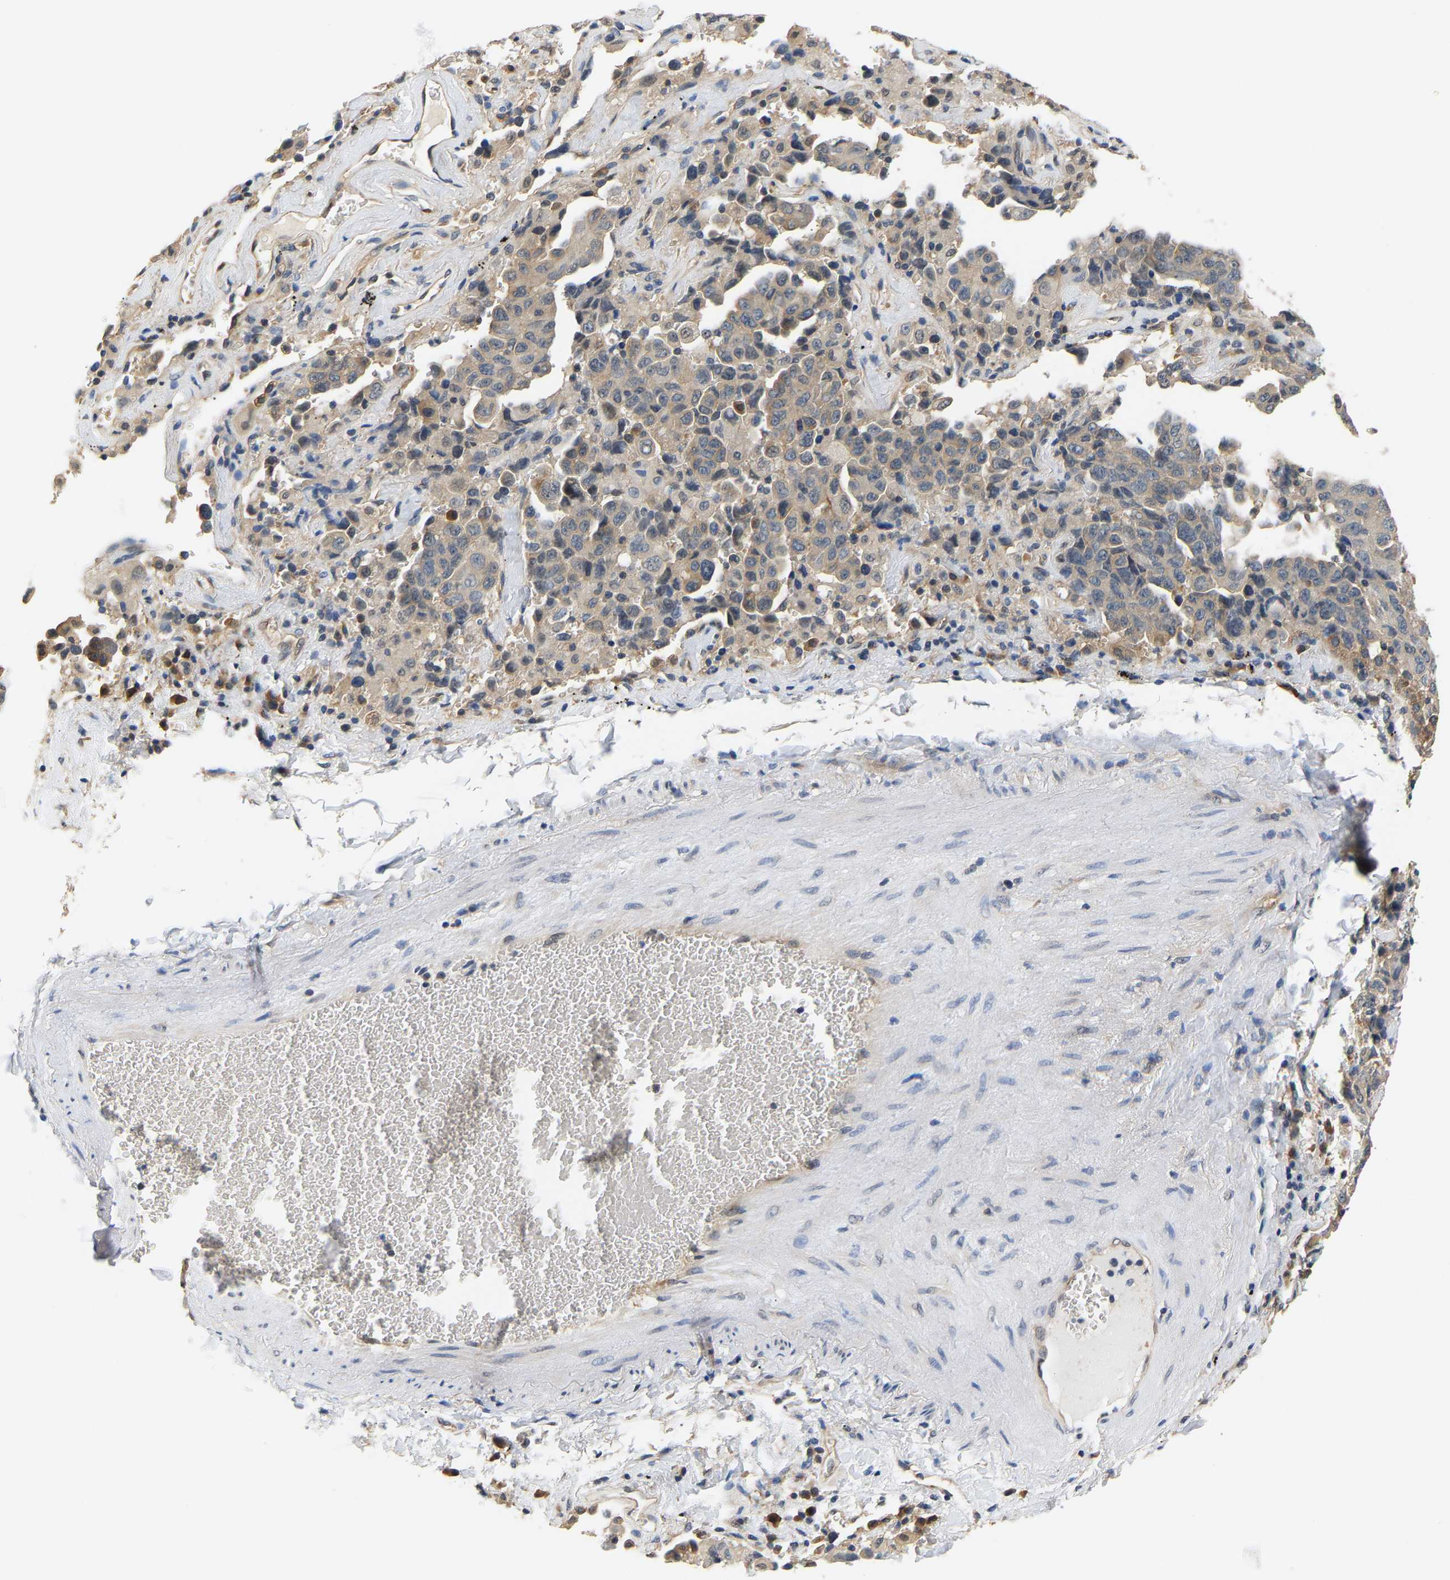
{"staining": {"intensity": "weak", "quantity": "25%-75%", "location": "cytoplasmic/membranous,nuclear"}, "tissue": "lung cancer", "cell_type": "Tumor cells", "image_type": "cancer", "snomed": [{"axis": "morphology", "description": "Adenocarcinoma, NOS"}, {"axis": "topography", "description": "Lung"}], "caption": "A photomicrograph showing weak cytoplasmic/membranous and nuclear positivity in about 25%-75% of tumor cells in adenocarcinoma (lung), as visualized by brown immunohistochemical staining.", "gene": "ARHGEF12", "patient": {"sex": "female", "age": 51}}